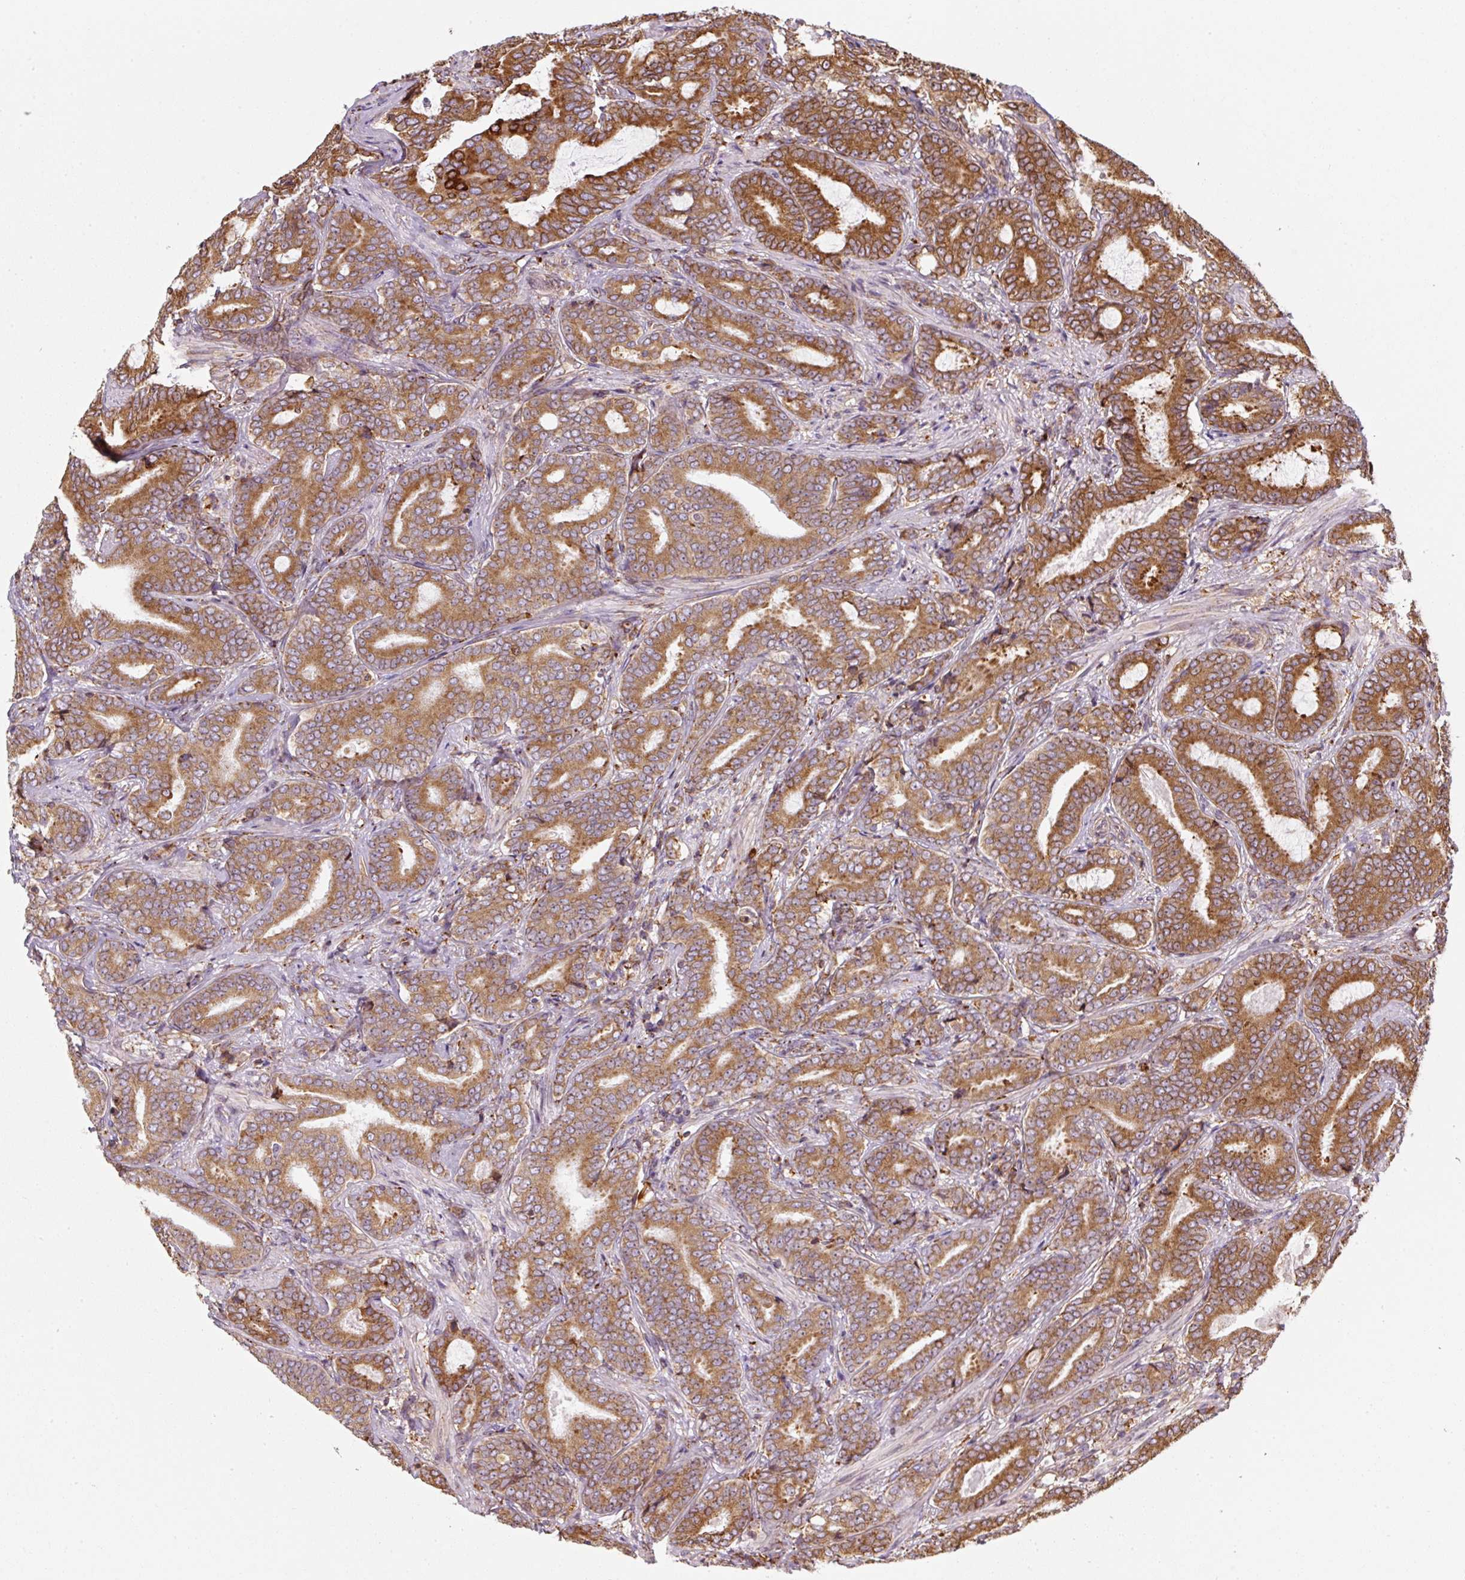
{"staining": {"intensity": "strong", "quantity": ">75%", "location": "cytoplasmic/membranous"}, "tissue": "prostate cancer", "cell_type": "Tumor cells", "image_type": "cancer", "snomed": [{"axis": "morphology", "description": "Adenocarcinoma, Low grade"}, {"axis": "topography", "description": "Prostate and seminal vesicle, NOS"}], "caption": "There is high levels of strong cytoplasmic/membranous staining in tumor cells of prostate adenocarcinoma (low-grade), as demonstrated by immunohistochemical staining (brown color).", "gene": "PRKCSH", "patient": {"sex": "male", "age": 61}}